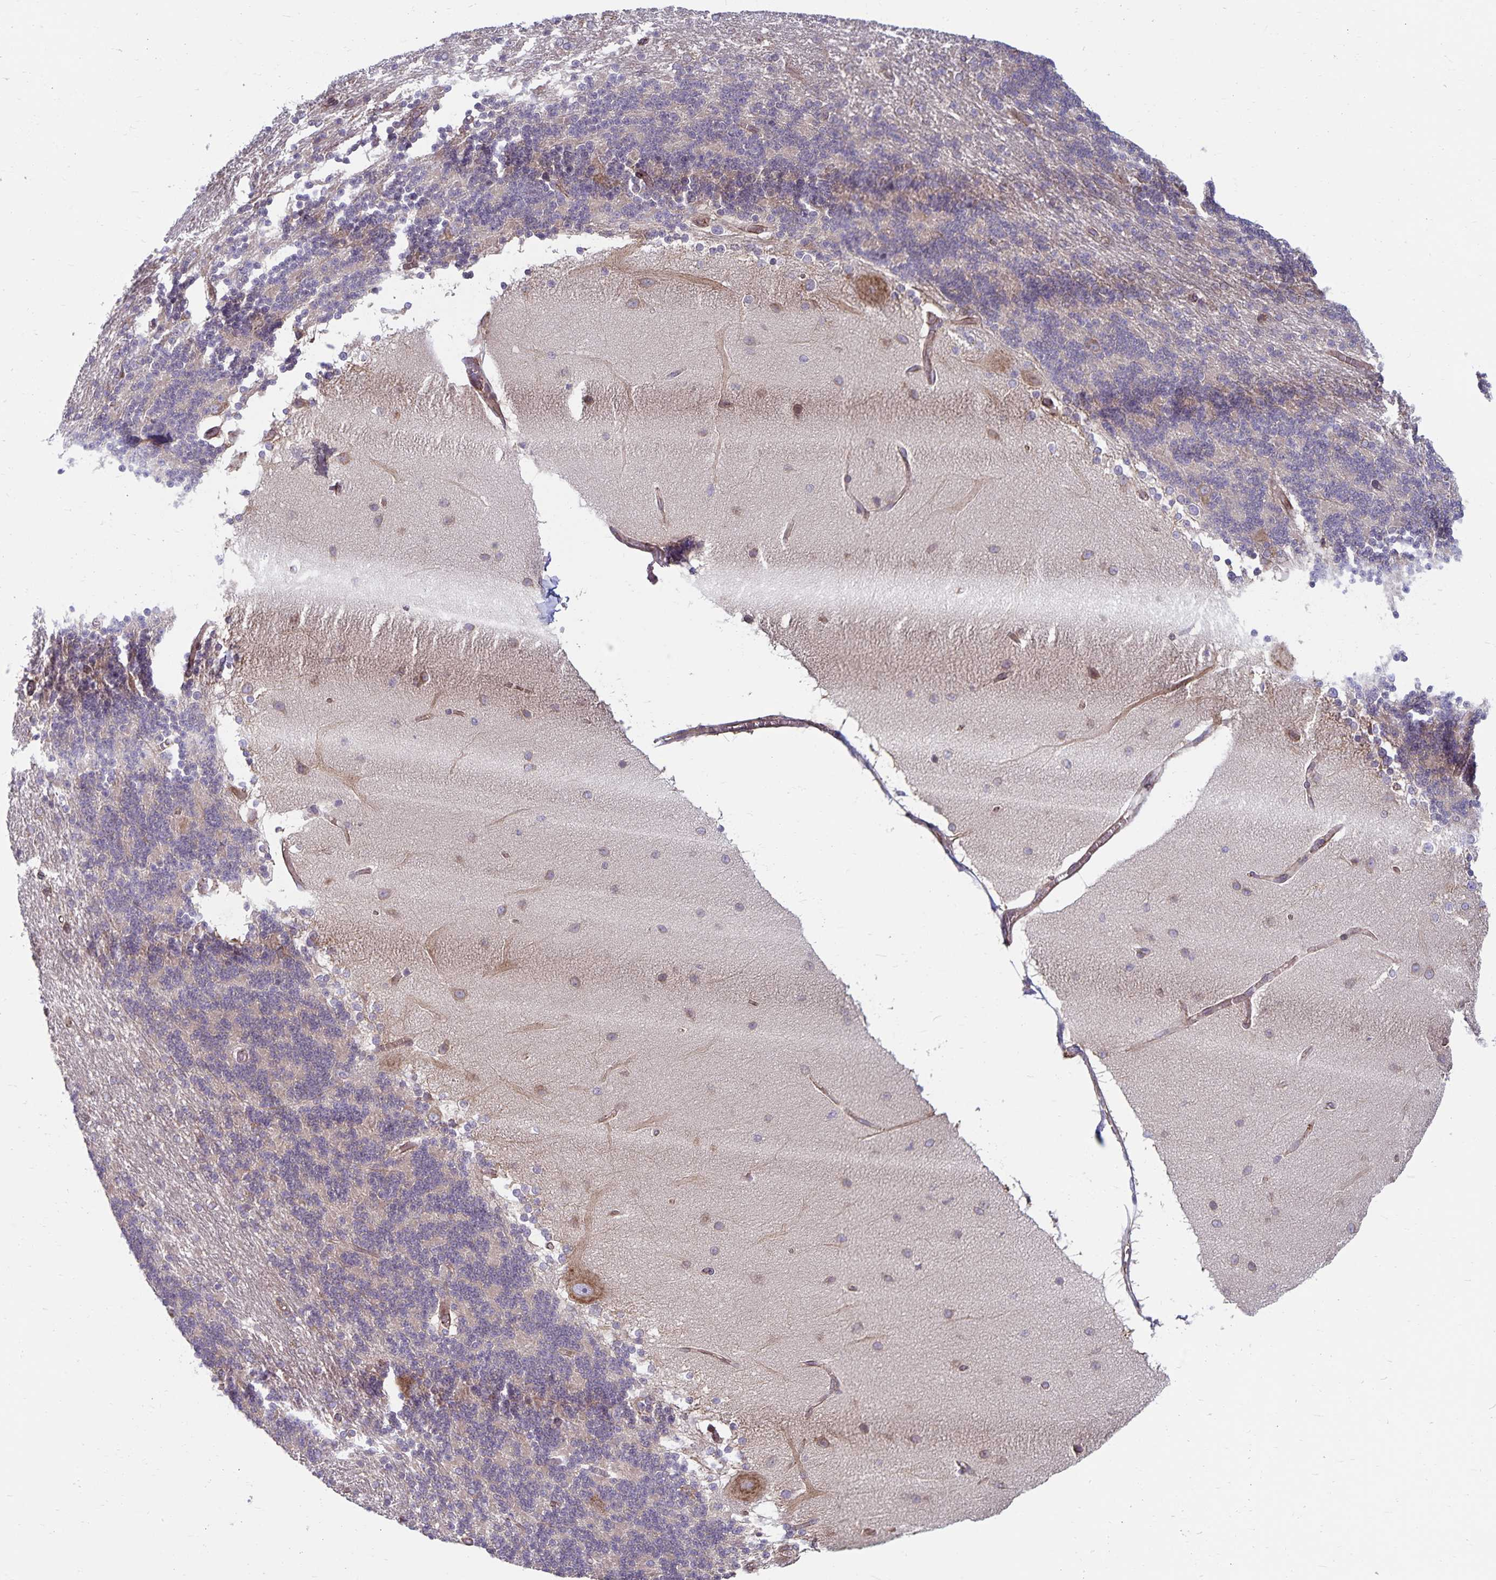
{"staining": {"intensity": "weak", "quantity": "<25%", "location": "cytoplasmic/membranous"}, "tissue": "cerebellum", "cell_type": "Cells in granular layer", "image_type": "normal", "snomed": [{"axis": "morphology", "description": "Normal tissue, NOS"}, {"axis": "topography", "description": "Cerebellum"}], "caption": "Micrograph shows no significant protein positivity in cells in granular layer of benign cerebellum. The staining is performed using DAB (3,3'-diaminobenzidine) brown chromogen with nuclei counter-stained in using hematoxylin.", "gene": "SEC62", "patient": {"sex": "female", "age": 54}}